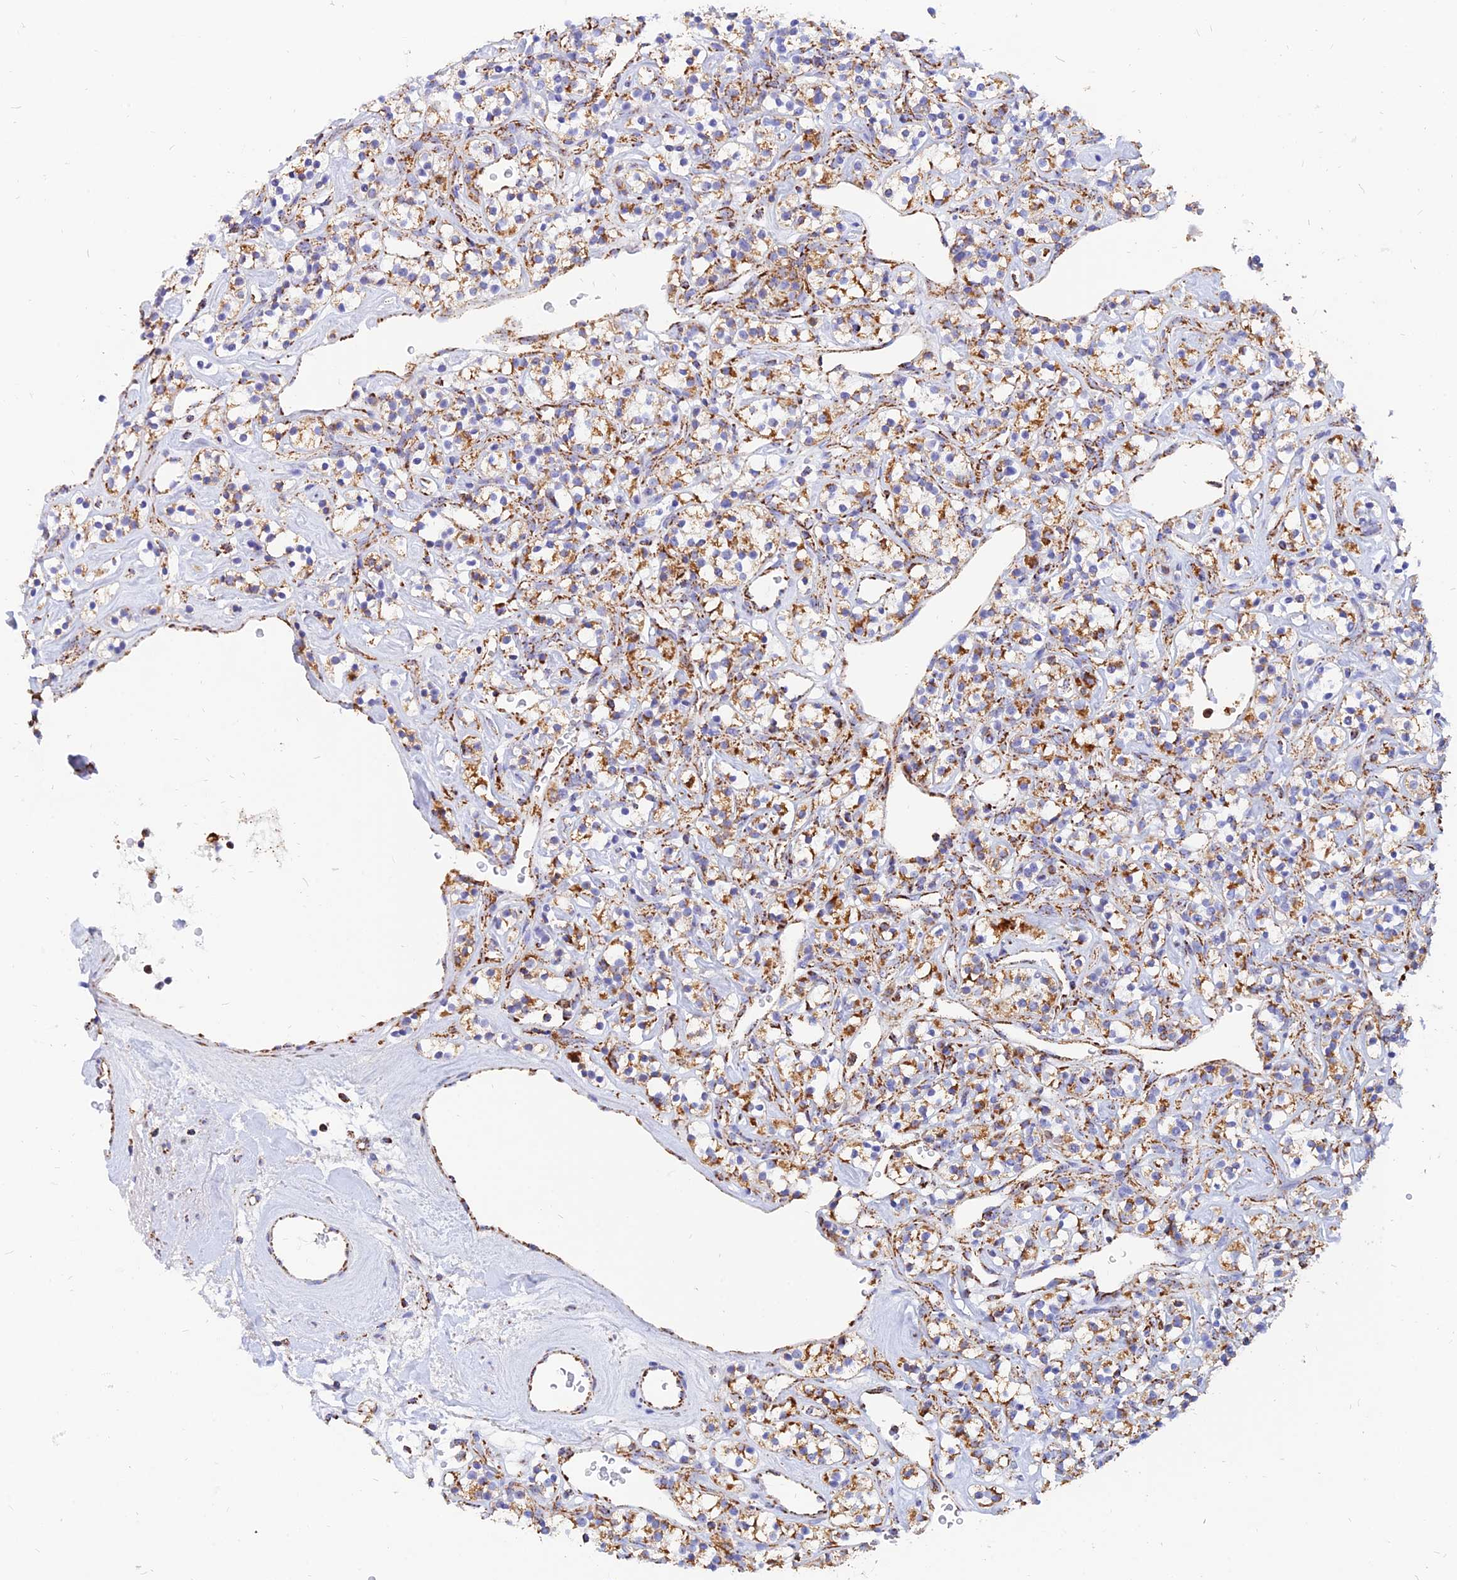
{"staining": {"intensity": "moderate", "quantity": "25%-75%", "location": "cytoplasmic/membranous"}, "tissue": "renal cancer", "cell_type": "Tumor cells", "image_type": "cancer", "snomed": [{"axis": "morphology", "description": "Adenocarcinoma, NOS"}, {"axis": "topography", "description": "Kidney"}], "caption": "High-magnification brightfield microscopy of adenocarcinoma (renal) stained with DAB (brown) and counterstained with hematoxylin (blue). tumor cells exhibit moderate cytoplasmic/membranous staining is identified in approximately25%-75% of cells.", "gene": "NDUFB6", "patient": {"sex": "male", "age": 77}}